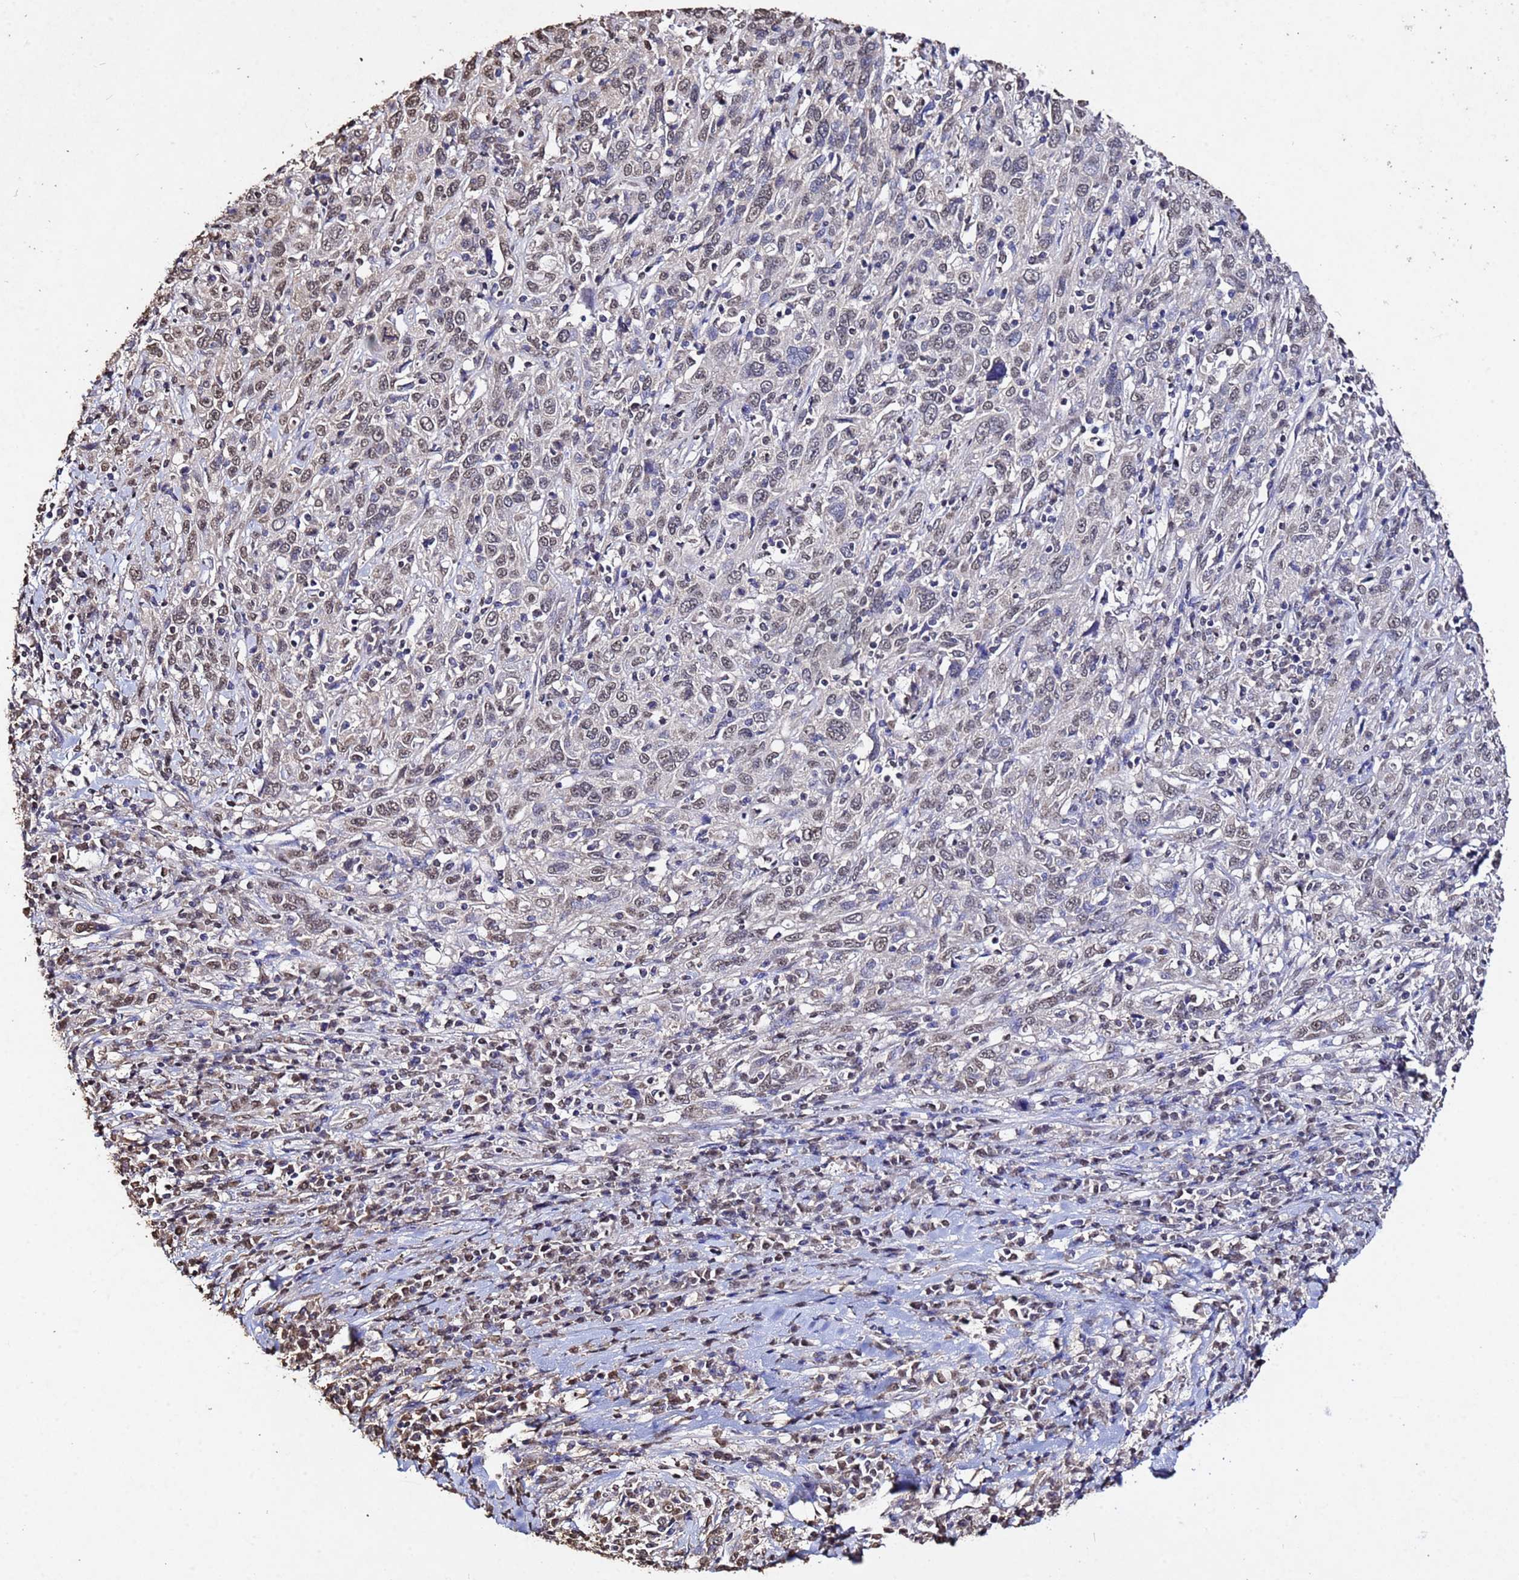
{"staining": {"intensity": "weak", "quantity": "25%-75%", "location": "nuclear"}, "tissue": "cervical cancer", "cell_type": "Tumor cells", "image_type": "cancer", "snomed": [{"axis": "morphology", "description": "Squamous cell carcinoma, NOS"}, {"axis": "topography", "description": "Cervix"}], "caption": "About 25%-75% of tumor cells in squamous cell carcinoma (cervical) demonstrate weak nuclear protein expression as visualized by brown immunohistochemical staining.", "gene": "MYOCD", "patient": {"sex": "female", "age": 46}}